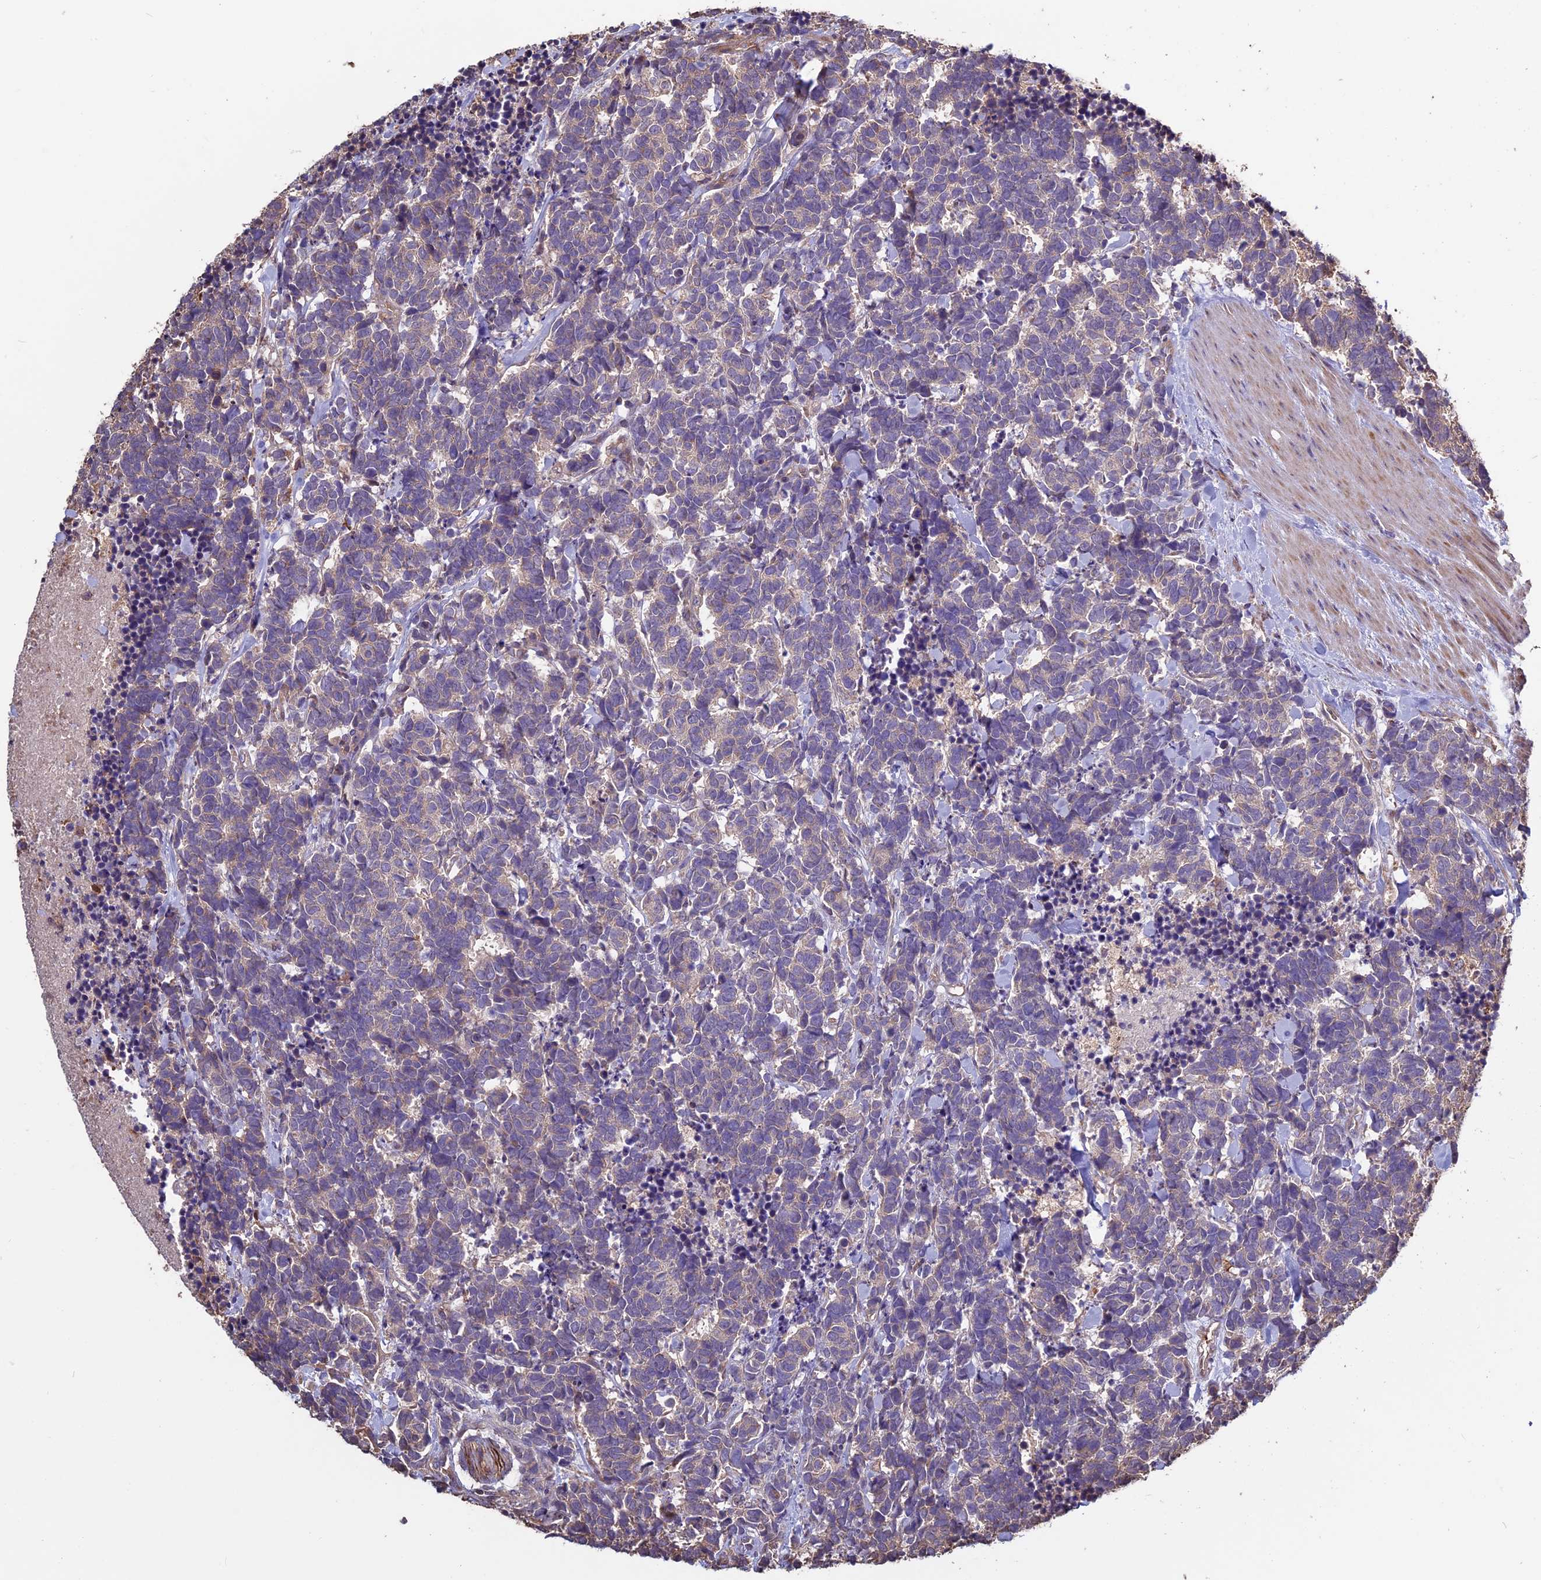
{"staining": {"intensity": "weak", "quantity": "<25%", "location": "cytoplasmic/membranous"}, "tissue": "carcinoid", "cell_type": "Tumor cells", "image_type": "cancer", "snomed": [{"axis": "morphology", "description": "Carcinoma, NOS"}, {"axis": "morphology", "description": "Carcinoid, malignant, NOS"}, {"axis": "topography", "description": "Prostate"}], "caption": "Immunohistochemistry (IHC) of human carcinoma reveals no positivity in tumor cells. The staining was performed using DAB to visualize the protein expression in brown, while the nuclei were stained in blue with hematoxylin (Magnification: 20x).", "gene": "VWA3A", "patient": {"sex": "male", "age": 57}}